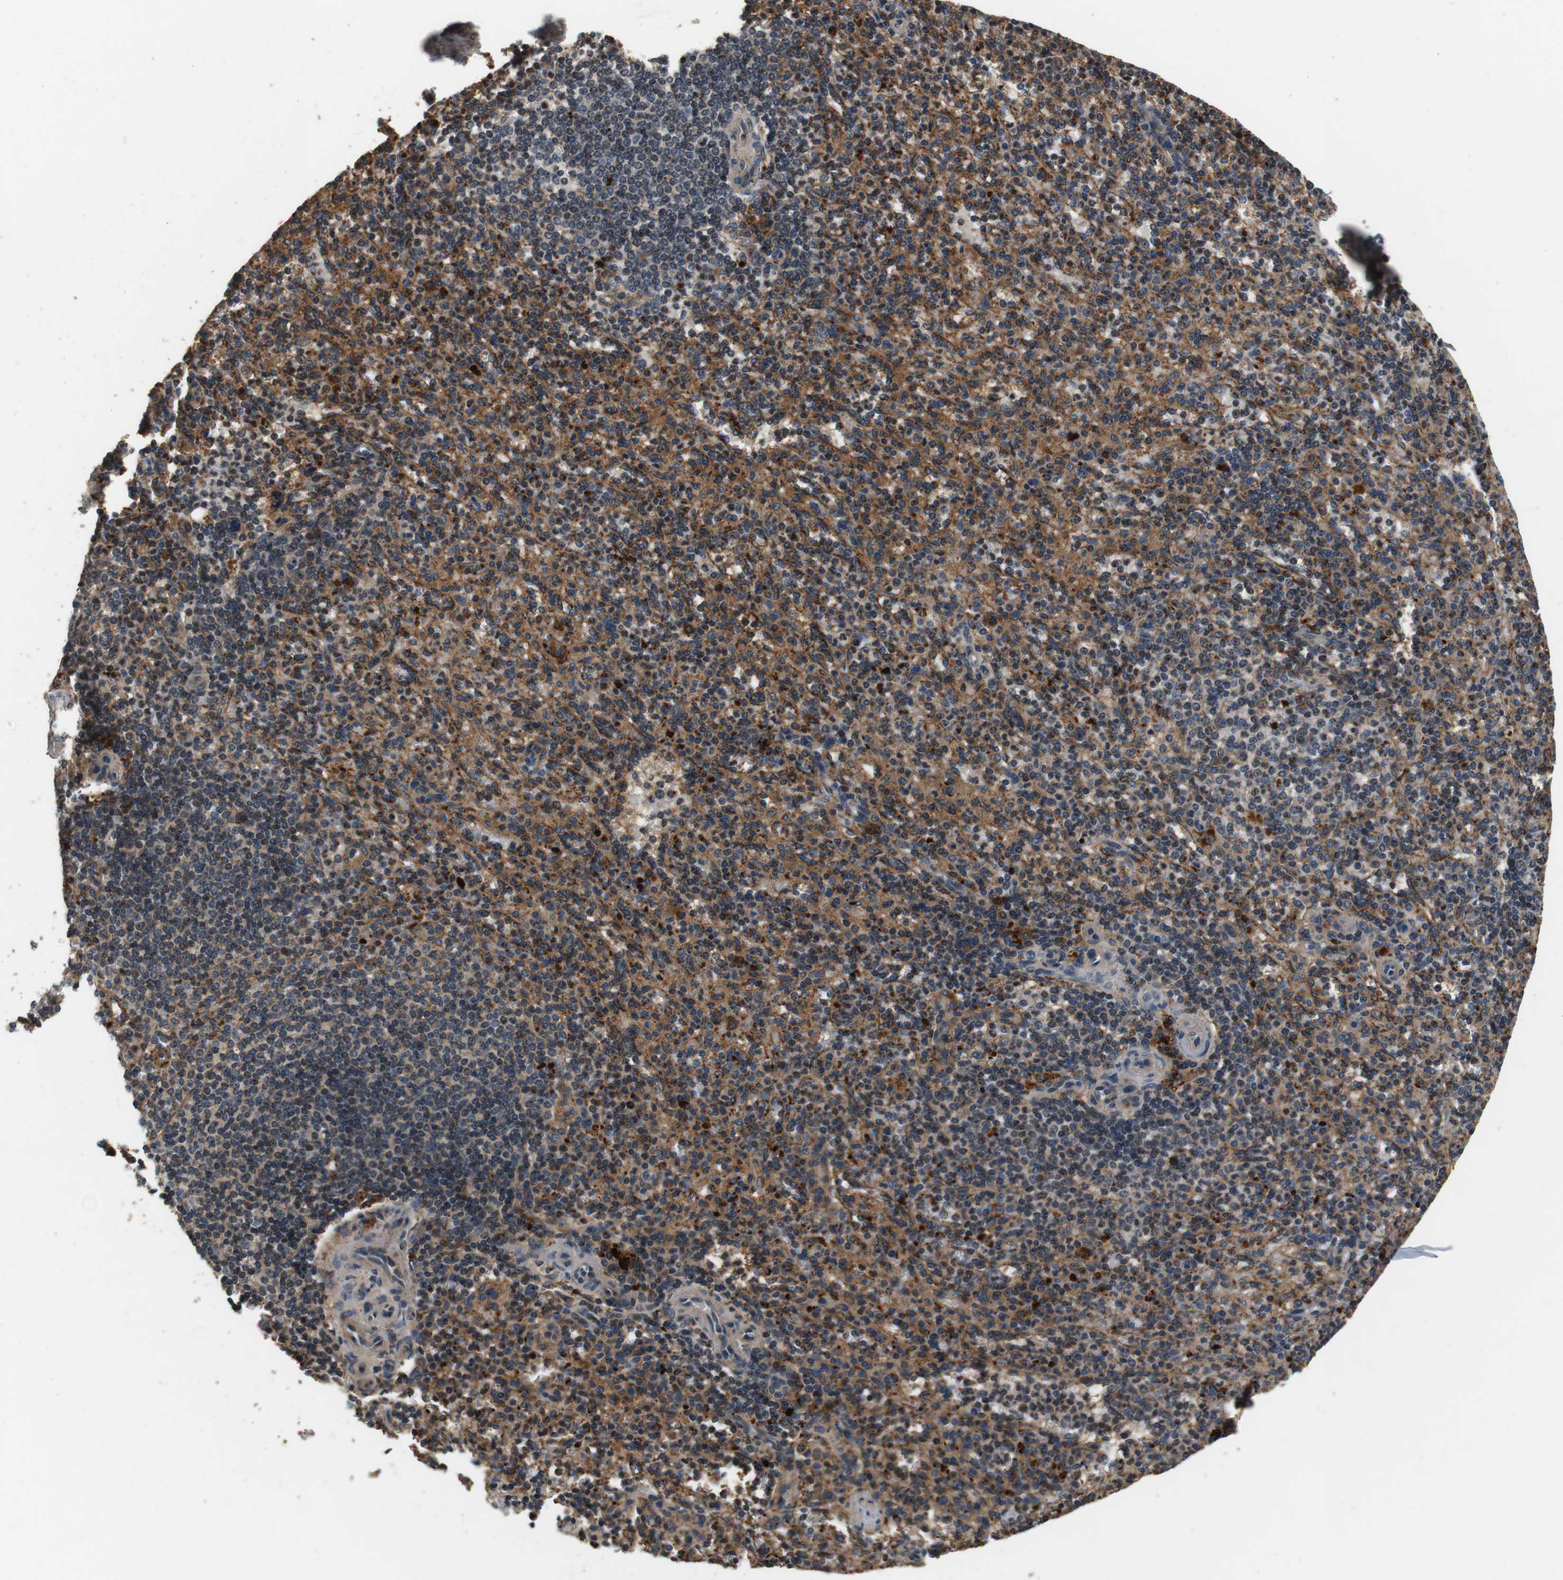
{"staining": {"intensity": "strong", "quantity": "25%-75%", "location": "cytoplasmic/membranous"}, "tissue": "spleen", "cell_type": "Cells in red pulp", "image_type": "normal", "snomed": [{"axis": "morphology", "description": "Normal tissue, NOS"}, {"axis": "topography", "description": "Spleen"}], "caption": "Cells in red pulp show high levels of strong cytoplasmic/membranous positivity in about 25%-75% of cells in normal human spleen. Nuclei are stained in blue.", "gene": "TXNRD1", "patient": {"sex": "female", "age": 74}}